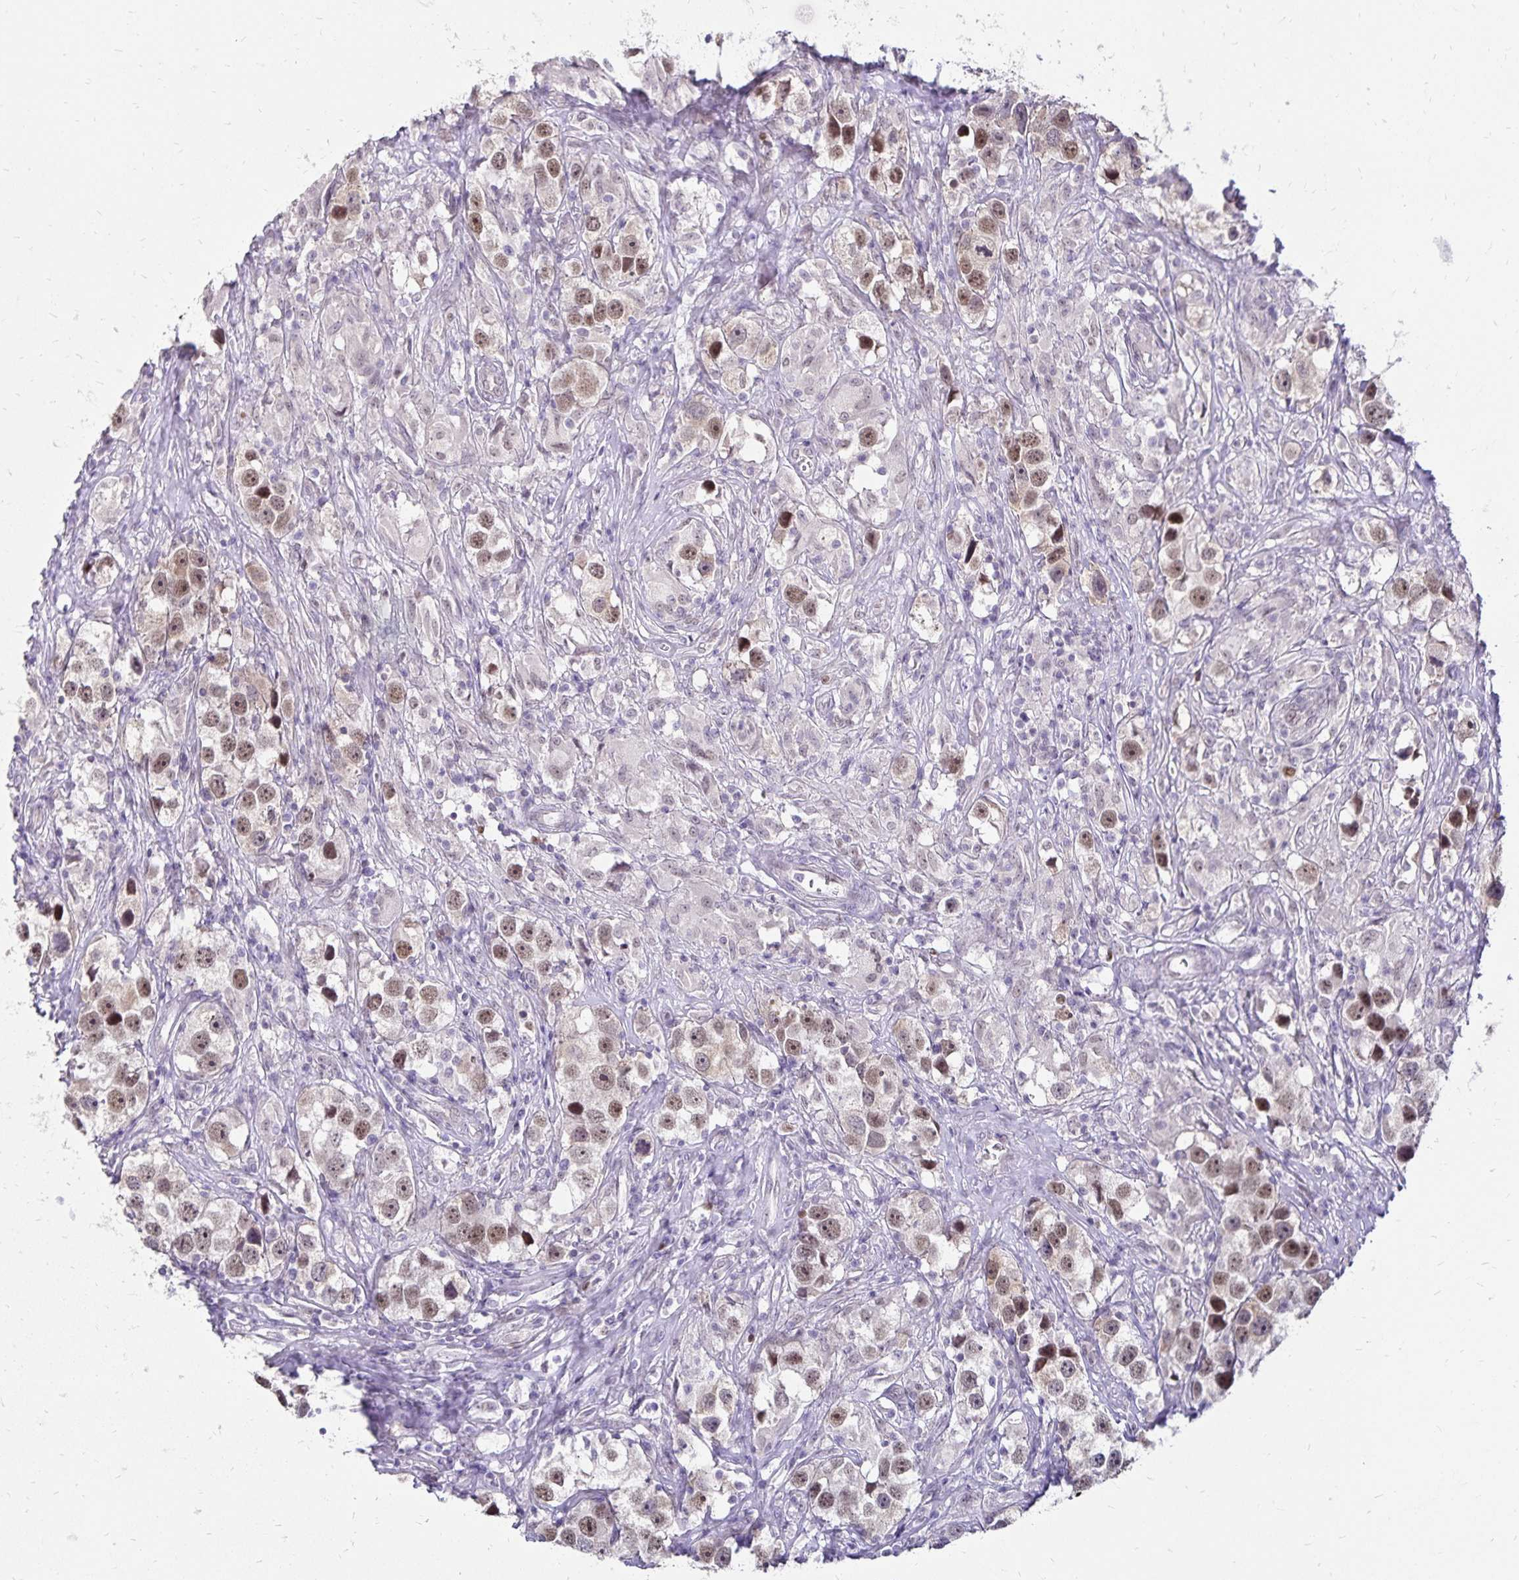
{"staining": {"intensity": "moderate", "quantity": ">75%", "location": "nuclear"}, "tissue": "testis cancer", "cell_type": "Tumor cells", "image_type": "cancer", "snomed": [{"axis": "morphology", "description": "Seminoma, NOS"}, {"axis": "topography", "description": "Testis"}], "caption": "Brown immunohistochemical staining in testis cancer (seminoma) displays moderate nuclear expression in approximately >75% of tumor cells. (IHC, brightfield microscopy, high magnification).", "gene": "POLB", "patient": {"sex": "male", "age": 49}}